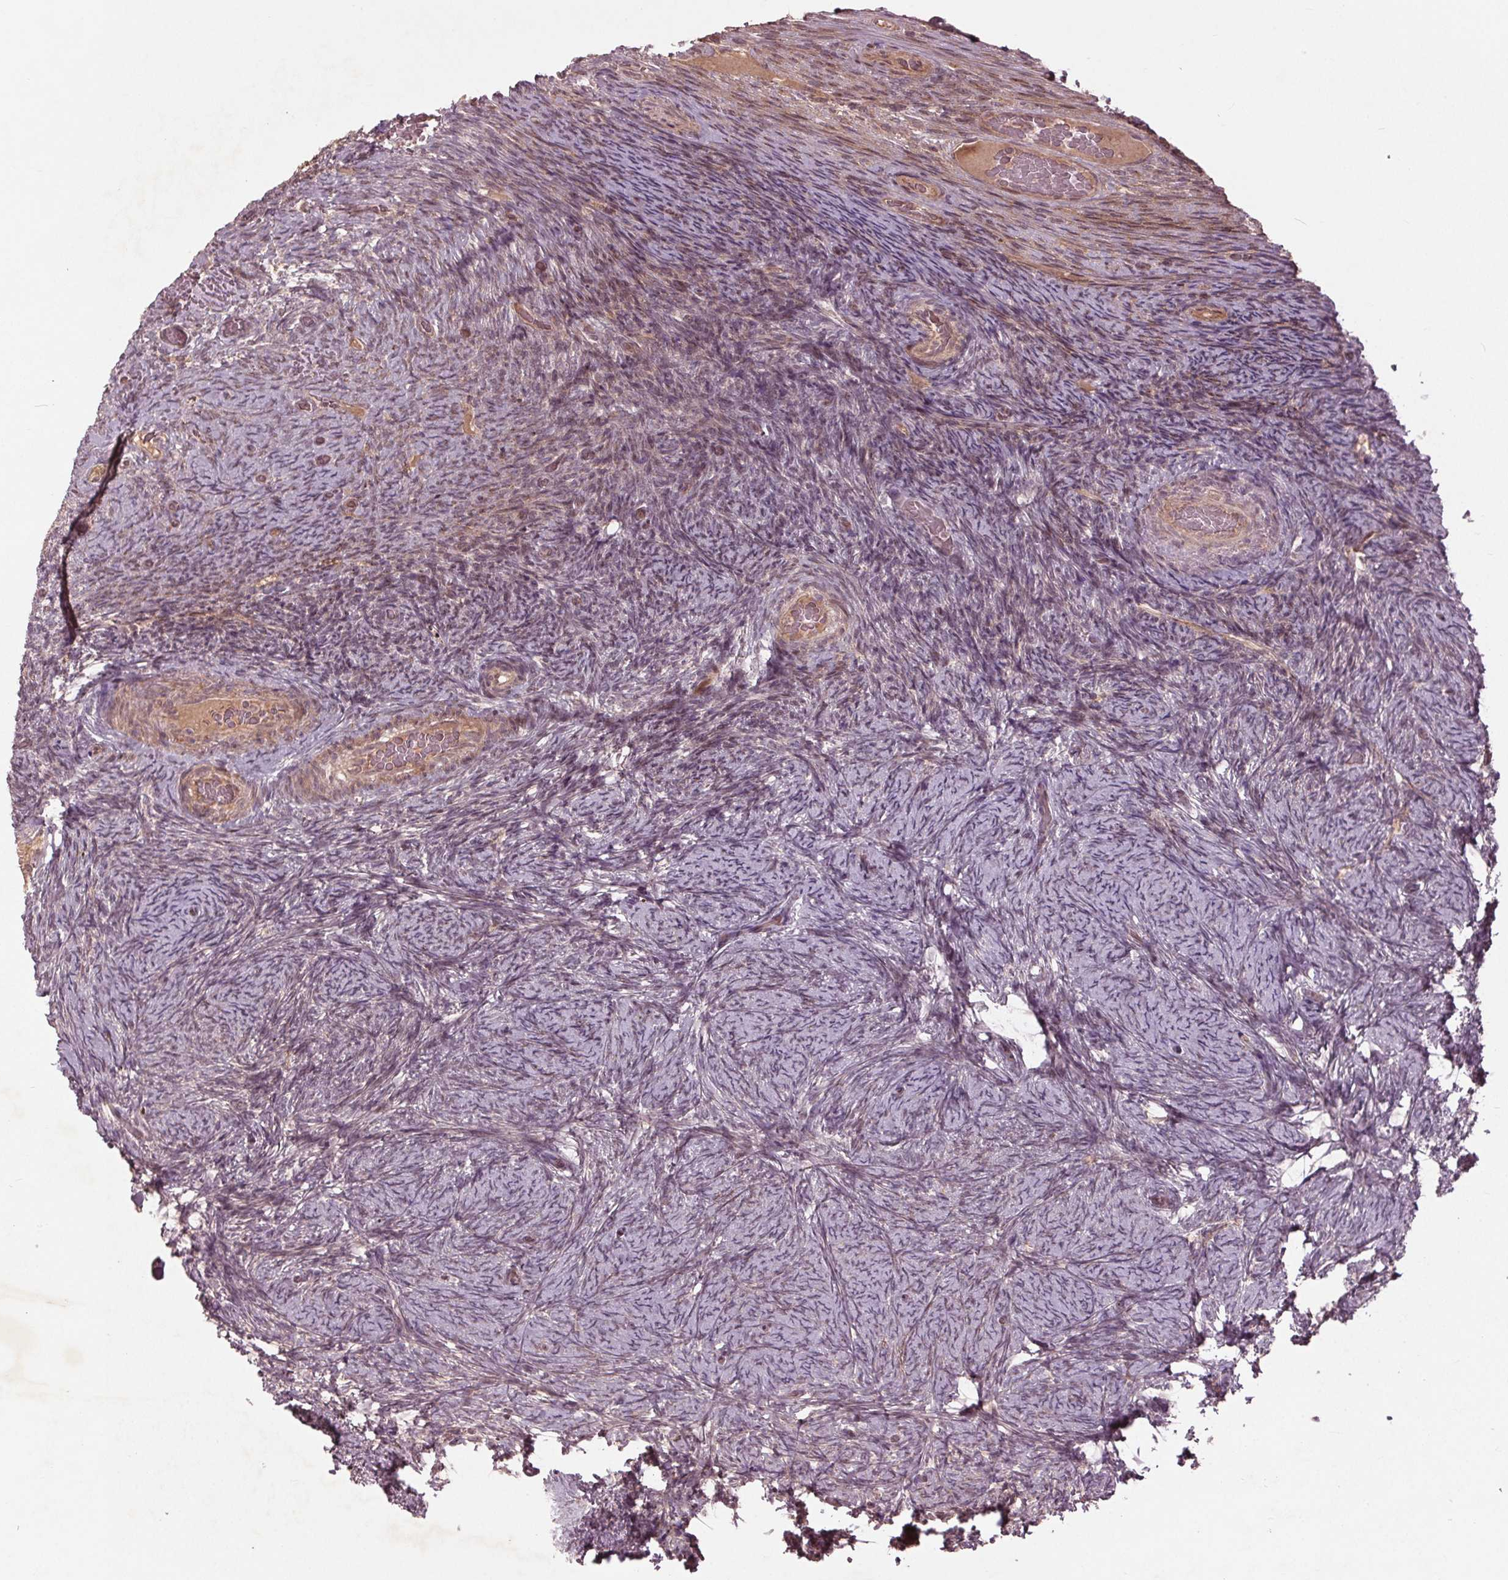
{"staining": {"intensity": "negative", "quantity": "none", "location": "none"}, "tissue": "ovary", "cell_type": "Ovarian stroma cells", "image_type": "normal", "snomed": [{"axis": "morphology", "description": "Normal tissue, NOS"}, {"axis": "topography", "description": "Ovary"}], "caption": "IHC micrograph of unremarkable ovary: human ovary stained with DAB exhibits no significant protein expression in ovarian stroma cells. (DAB (3,3'-diaminobenzidine) immunohistochemistry (IHC) visualized using brightfield microscopy, high magnification).", "gene": "CDKL4", "patient": {"sex": "female", "age": 34}}